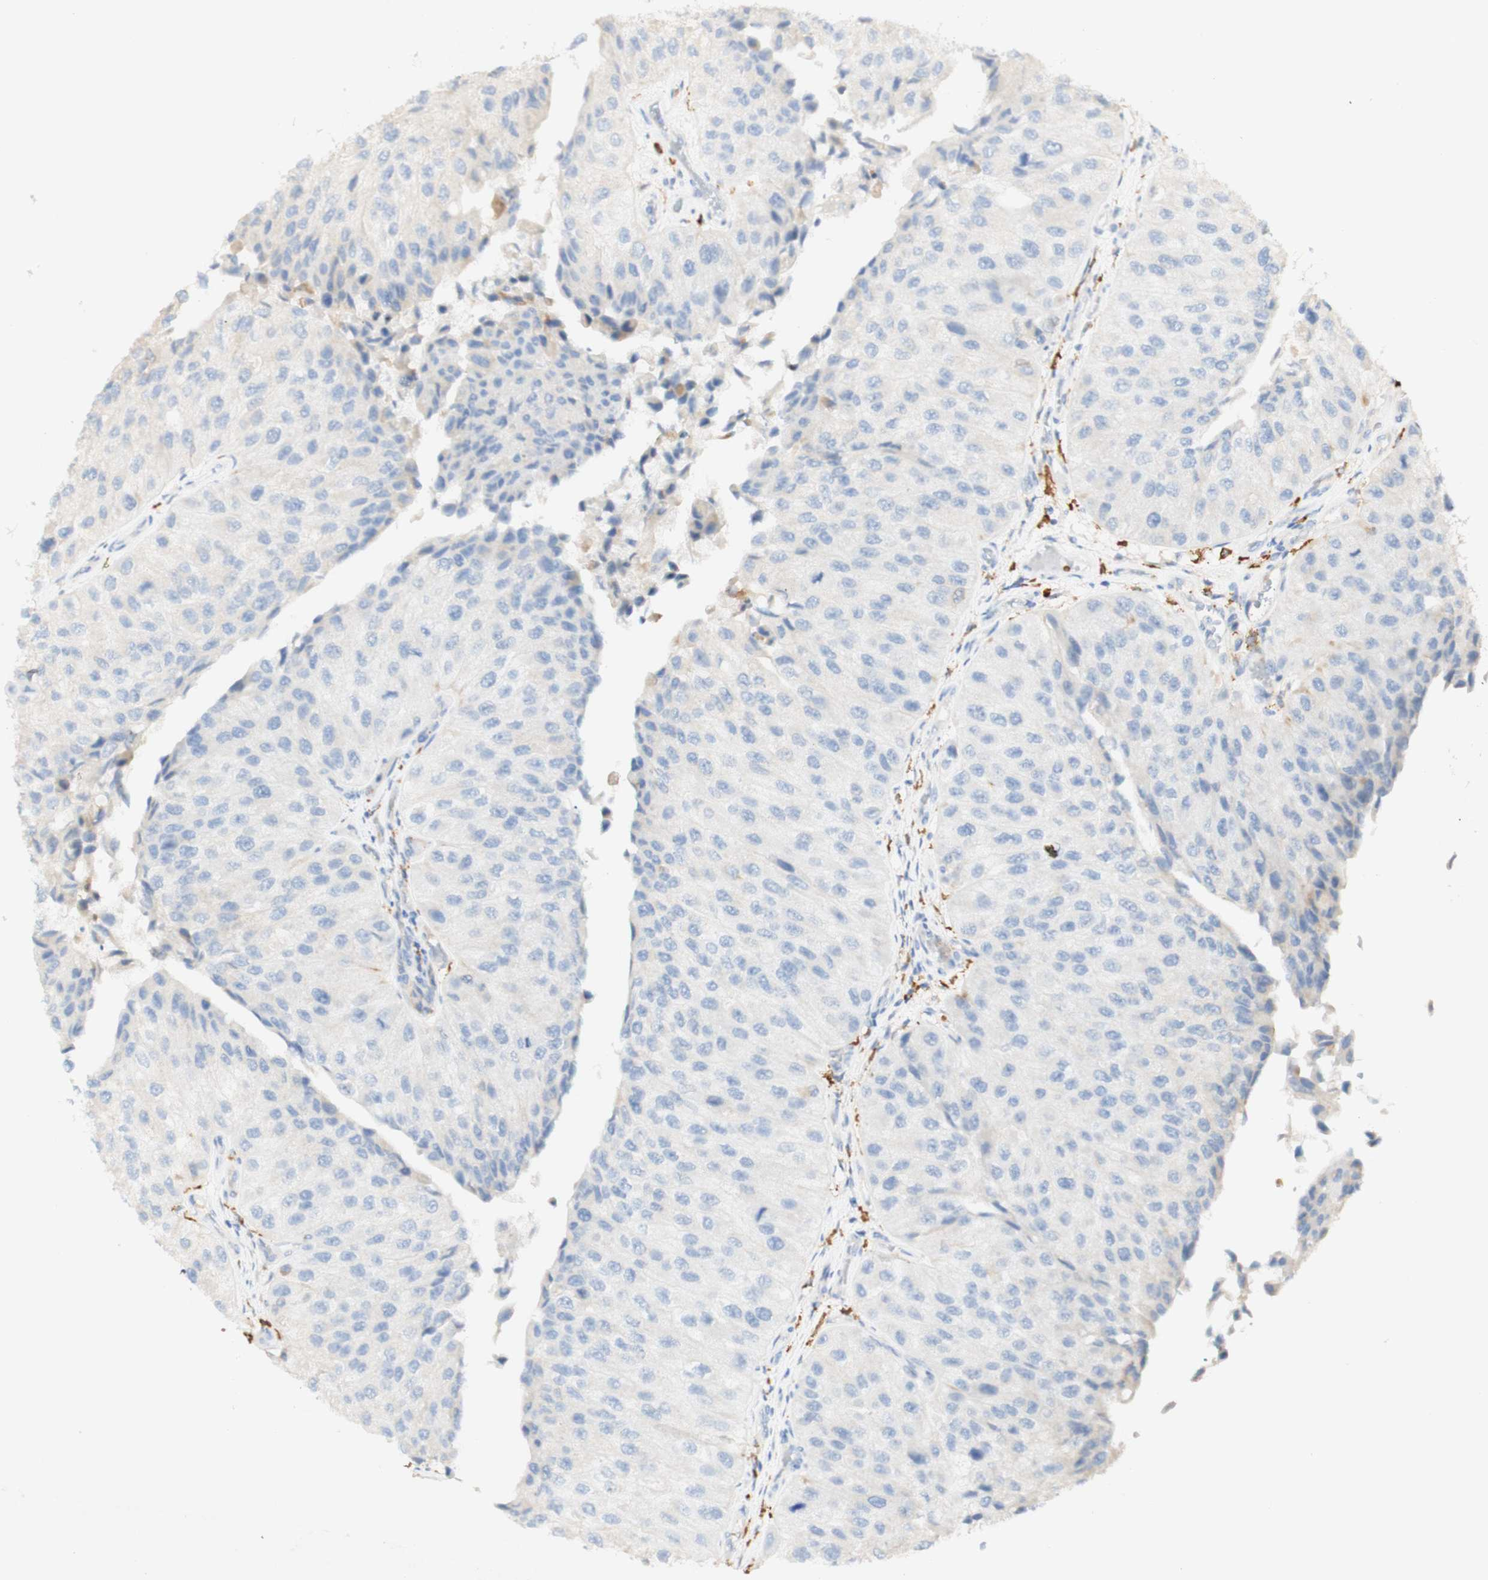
{"staining": {"intensity": "negative", "quantity": "none", "location": "none"}, "tissue": "urothelial cancer", "cell_type": "Tumor cells", "image_type": "cancer", "snomed": [{"axis": "morphology", "description": "Urothelial carcinoma, High grade"}, {"axis": "topography", "description": "Kidney"}, {"axis": "topography", "description": "Urinary bladder"}], "caption": "Human high-grade urothelial carcinoma stained for a protein using immunohistochemistry (IHC) reveals no expression in tumor cells.", "gene": "FCGRT", "patient": {"sex": "male", "age": 77}}